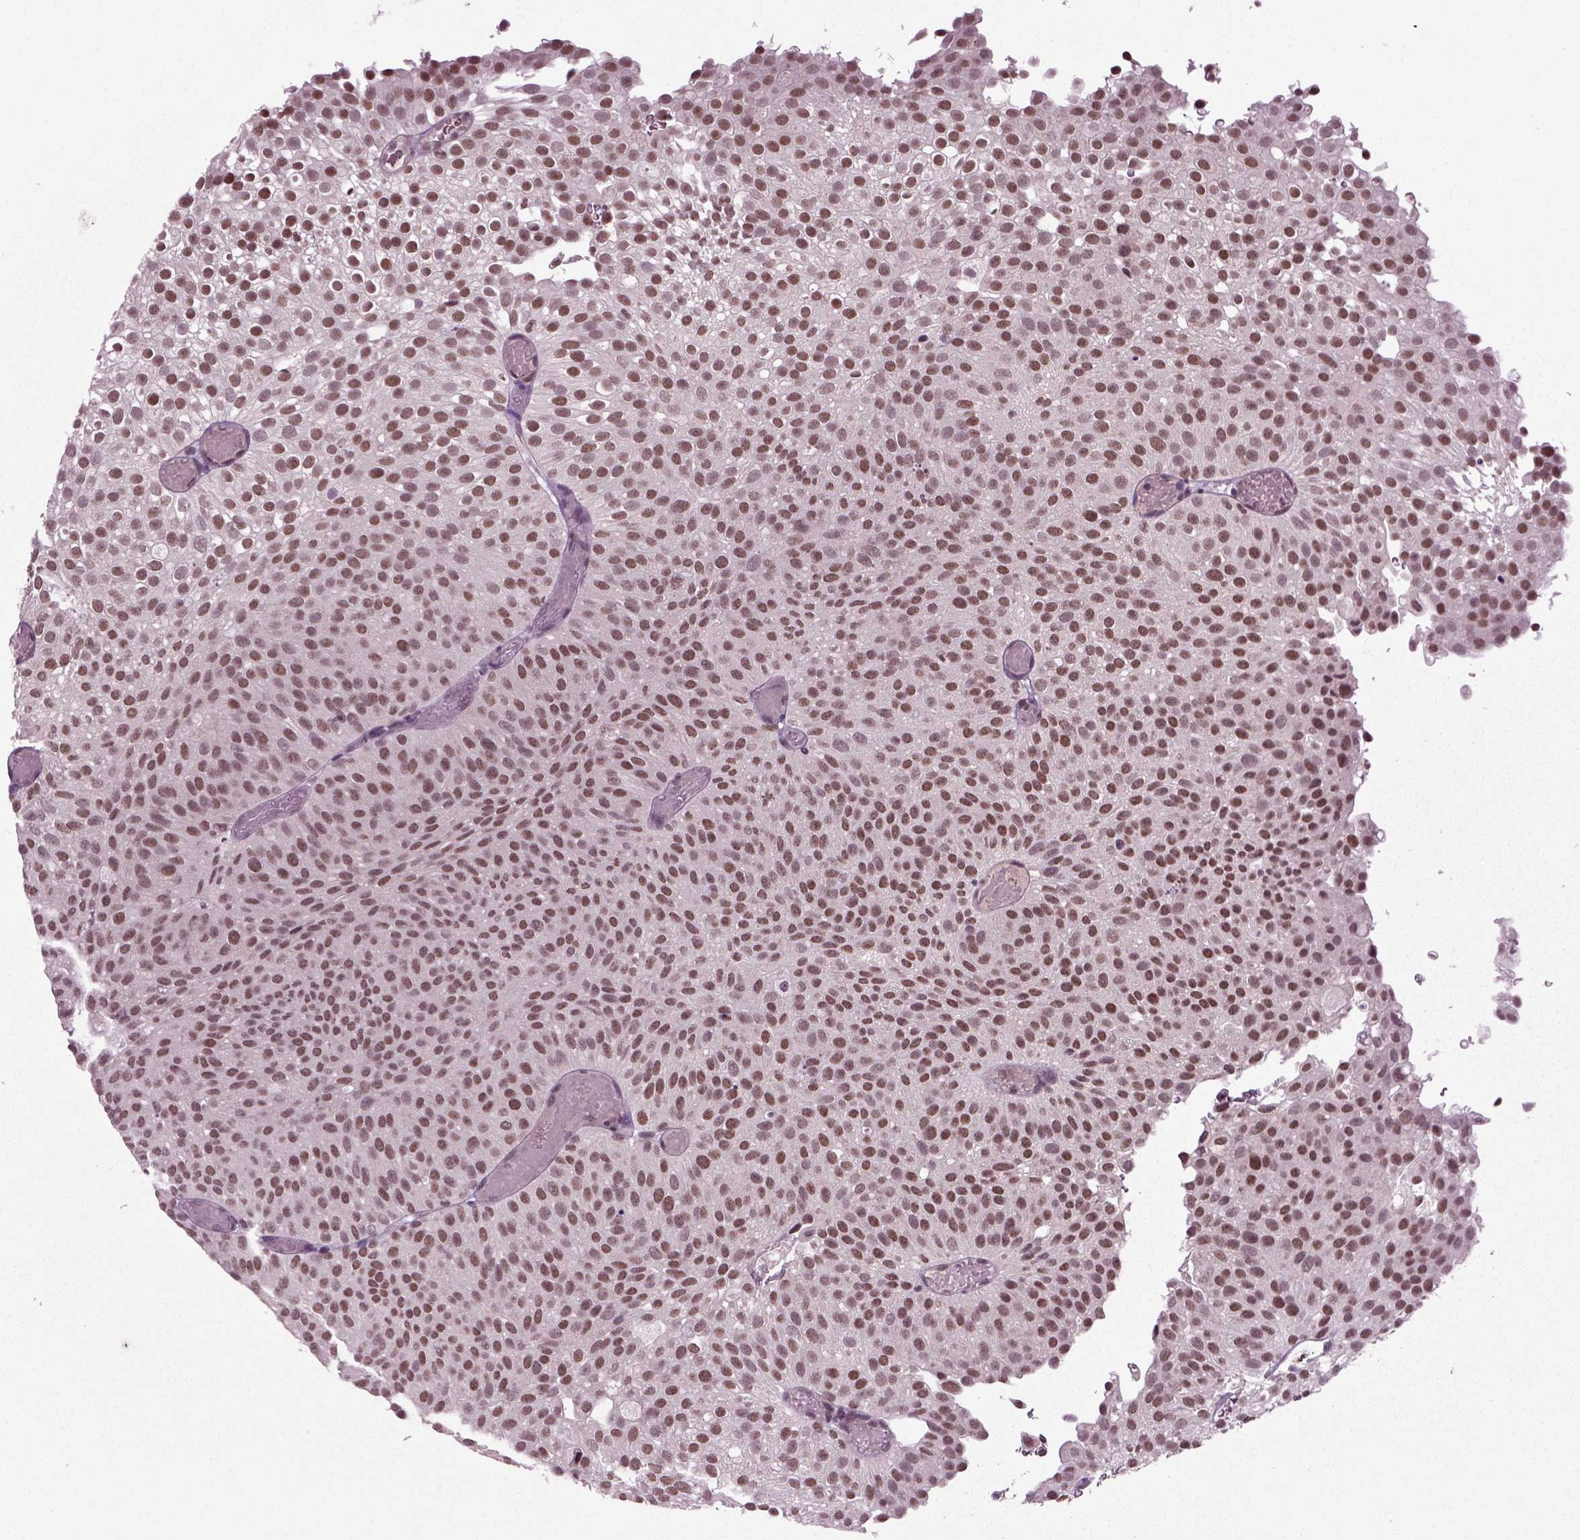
{"staining": {"intensity": "strong", "quantity": ">75%", "location": "nuclear"}, "tissue": "urothelial cancer", "cell_type": "Tumor cells", "image_type": "cancer", "snomed": [{"axis": "morphology", "description": "Urothelial carcinoma, Low grade"}, {"axis": "topography", "description": "Urinary bladder"}], "caption": "Tumor cells reveal strong nuclear staining in about >75% of cells in urothelial cancer.", "gene": "RCOR3", "patient": {"sex": "male", "age": 78}}